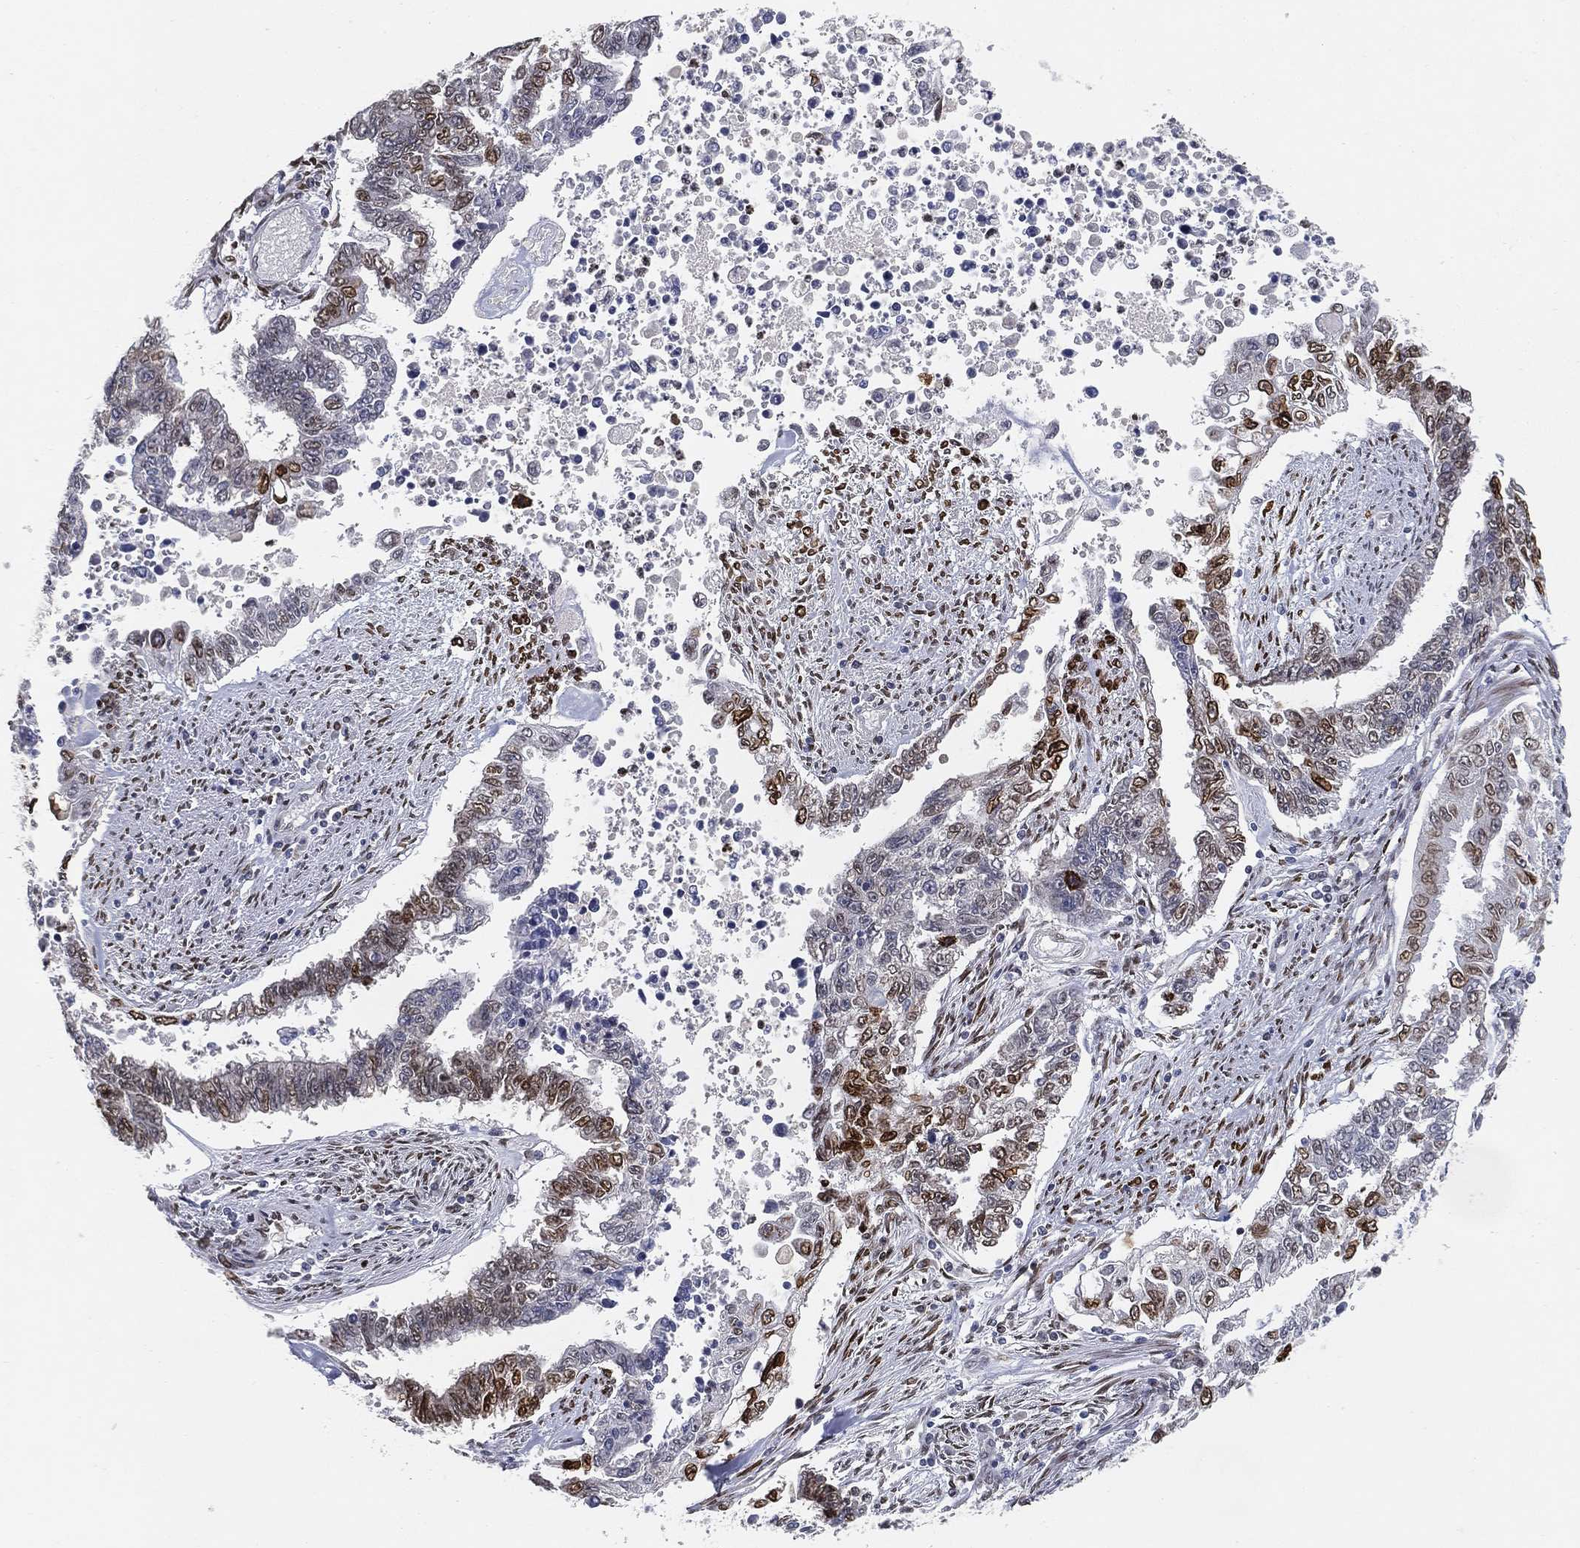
{"staining": {"intensity": "moderate", "quantity": "25%-75%", "location": "nuclear"}, "tissue": "endometrial cancer", "cell_type": "Tumor cells", "image_type": "cancer", "snomed": [{"axis": "morphology", "description": "Adenocarcinoma, NOS"}, {"axis": "topography", "description": "Uterus"}], "caption": "The photomicrograph demonstrates immunohistochemical staining of adenocarcinoma (endometrial). There is moderate nuclear positivity is seen in approximately 25%-75% of tumor cells.", "gene": "LMNB1", "patient": {"sex": "female", "age": 59}}